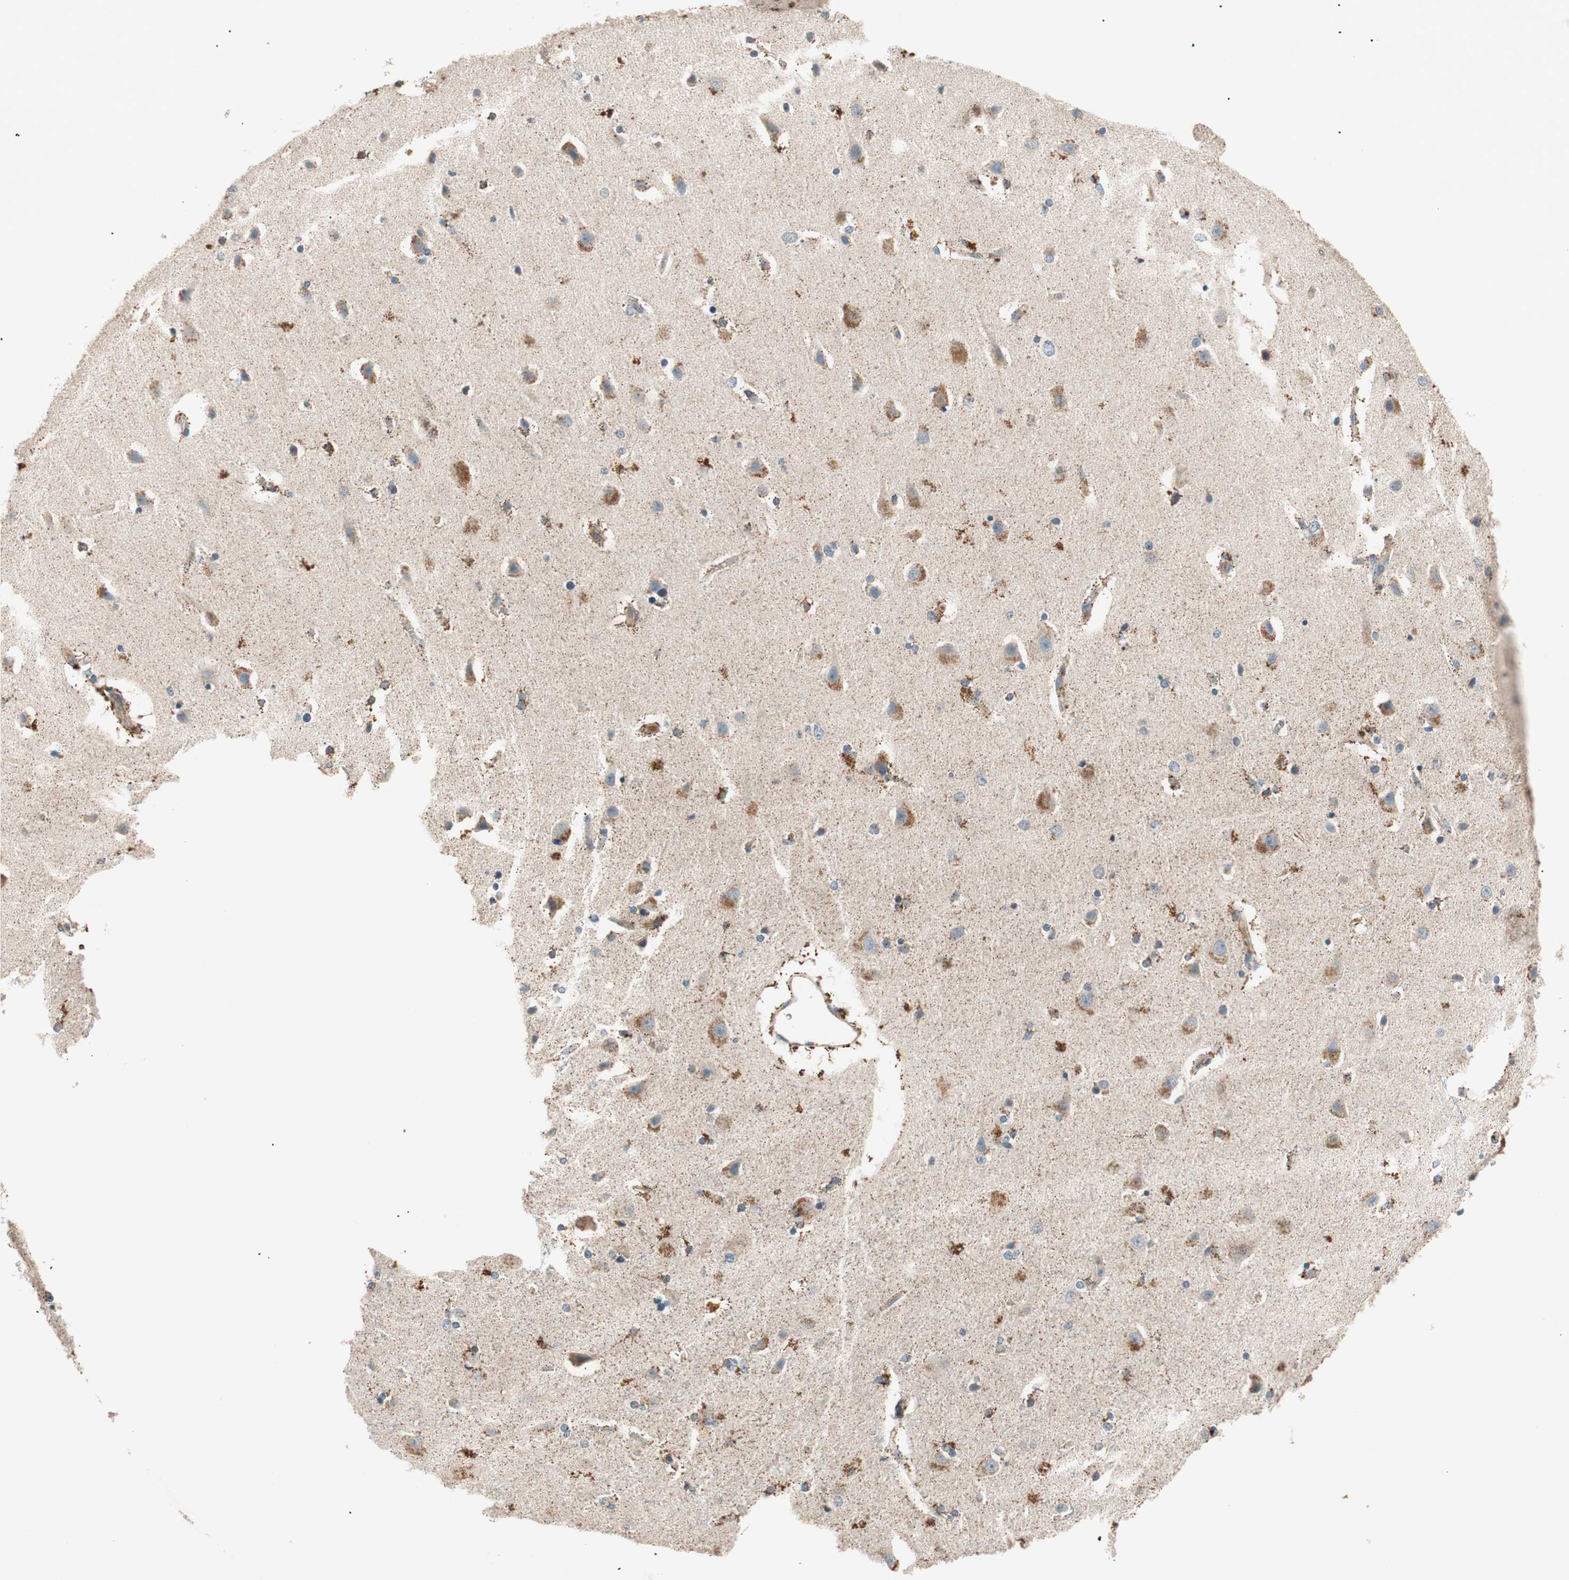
{"staining": {"intensity": "moderate", "quantity": "25%-75%", "location": "cytoplasmic/membranous"}, "tissue": "caudate", "cell_type": "Glial cells", "image_type": "normal", "snomed": [{"axis": "morphology", "description": "Normal tissue, NOS"}, {"axis": "topography", "description": "Lateral ventricle wall"}], "caption": "Immunohistochemistry (DAB (3,3'-diaminobenzidine)) staining of benign human caudate demonstrates moderate cytoplasmic/membranous protein expression in about 25%-75% of glial cells. The staining is performed using DAB (3,3'-diaminobenzidine) brown chromogen to label protein expression. The nuclei are counter-stained blue using hematoxylin.", "gene": "HPN", "patient": {"sex": "female", "age": 54}}